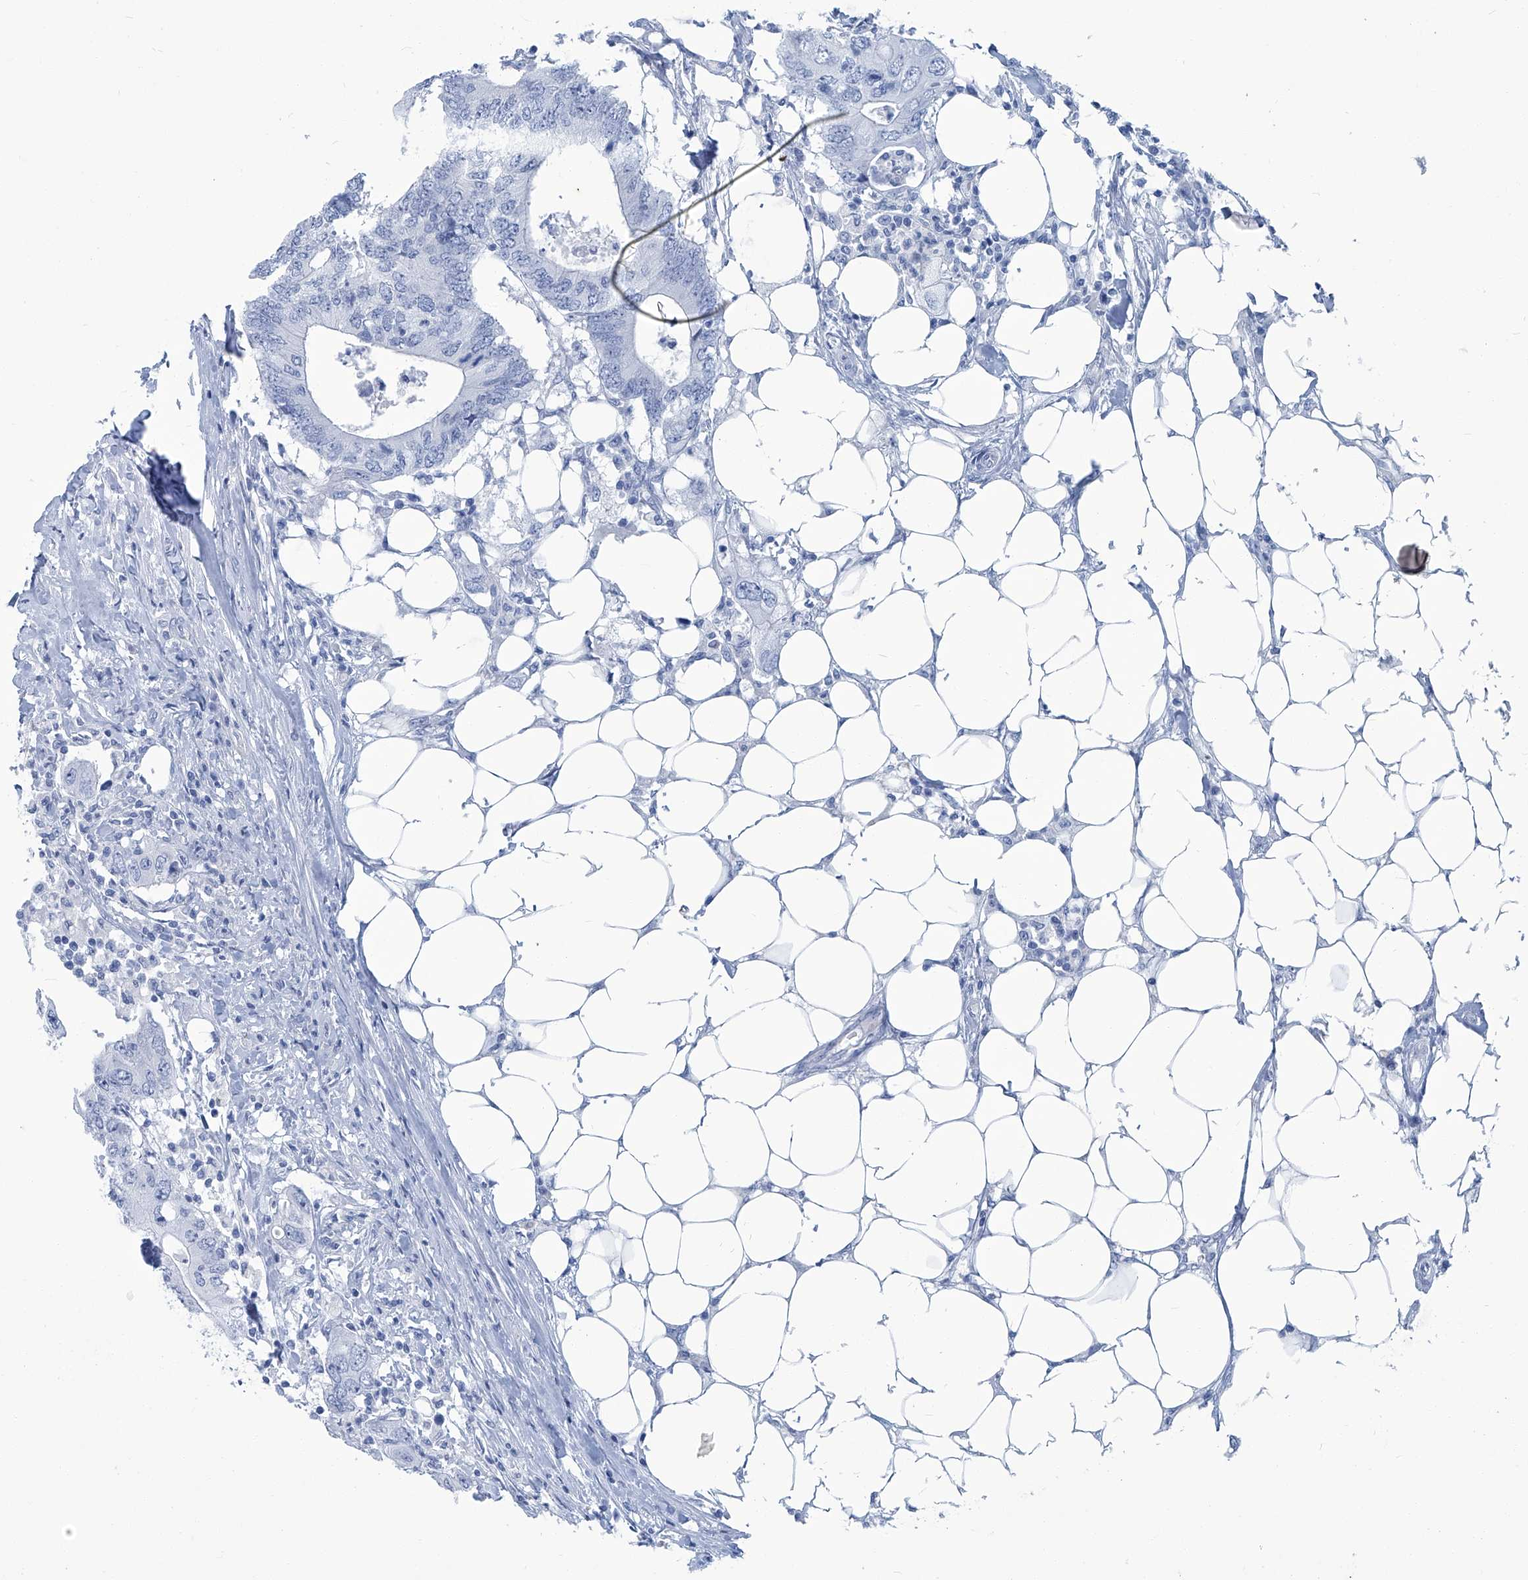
{"staining": {"intensity": "negative", "quantity": "none", "location": "none"}, "tissue": "colorectal cancer", "cell_type": "Tumor cells", "image_type": "cancer", "snomed": [{"axis": "morphology", "description": "Adenocarcinoma, NOS"}, {"axis": "topography", "description": "Colon"}], "caption": "Colorectal cancer was stained to show a protein in brown. There is no significant positivity in tumor cells.", "gene": "PFKL", "patient": {"sex": "male", "age": 71}}